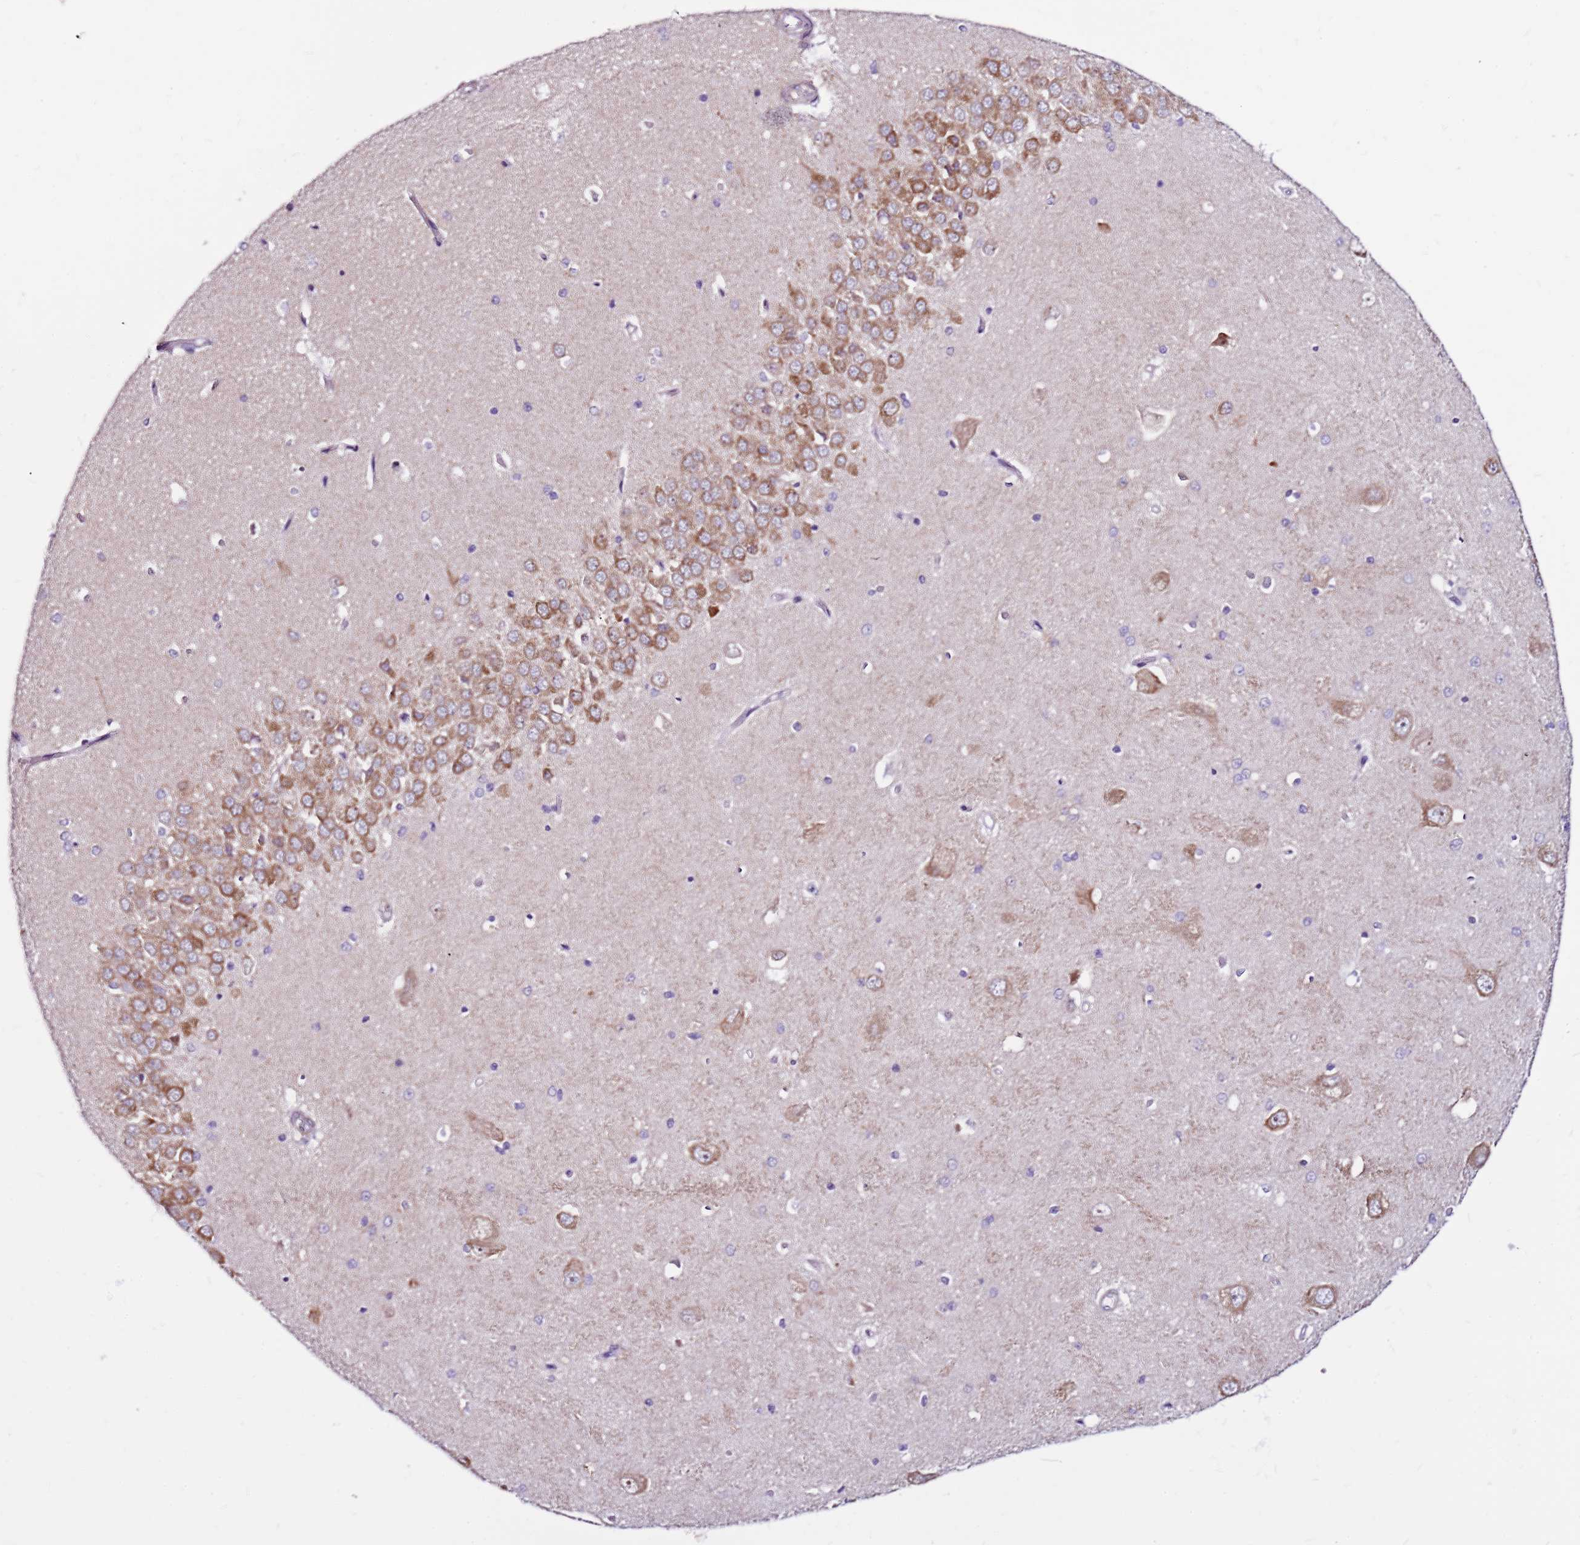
{"staining": {"intensity": "negative", "quantity": "none", "location": "none"}, "tissue": "hippocampus", "cell_type": "Glial cells", "image_type": "normal", "snomed": [{"axis": "morphology", "description": "Normal tissue, NOS"}, {"axis": "topography", "description": "Hippocampus"}], "caption": "Hippocampus was stained to show a protein in brown. There is no significant positivity in glial cells. (DAB (3,3'-diaminobenzidine) immunohistochemistry (IHC), high magnification).", "gene": "POLE3", "patient": {"sex": "male", "age": 45}}